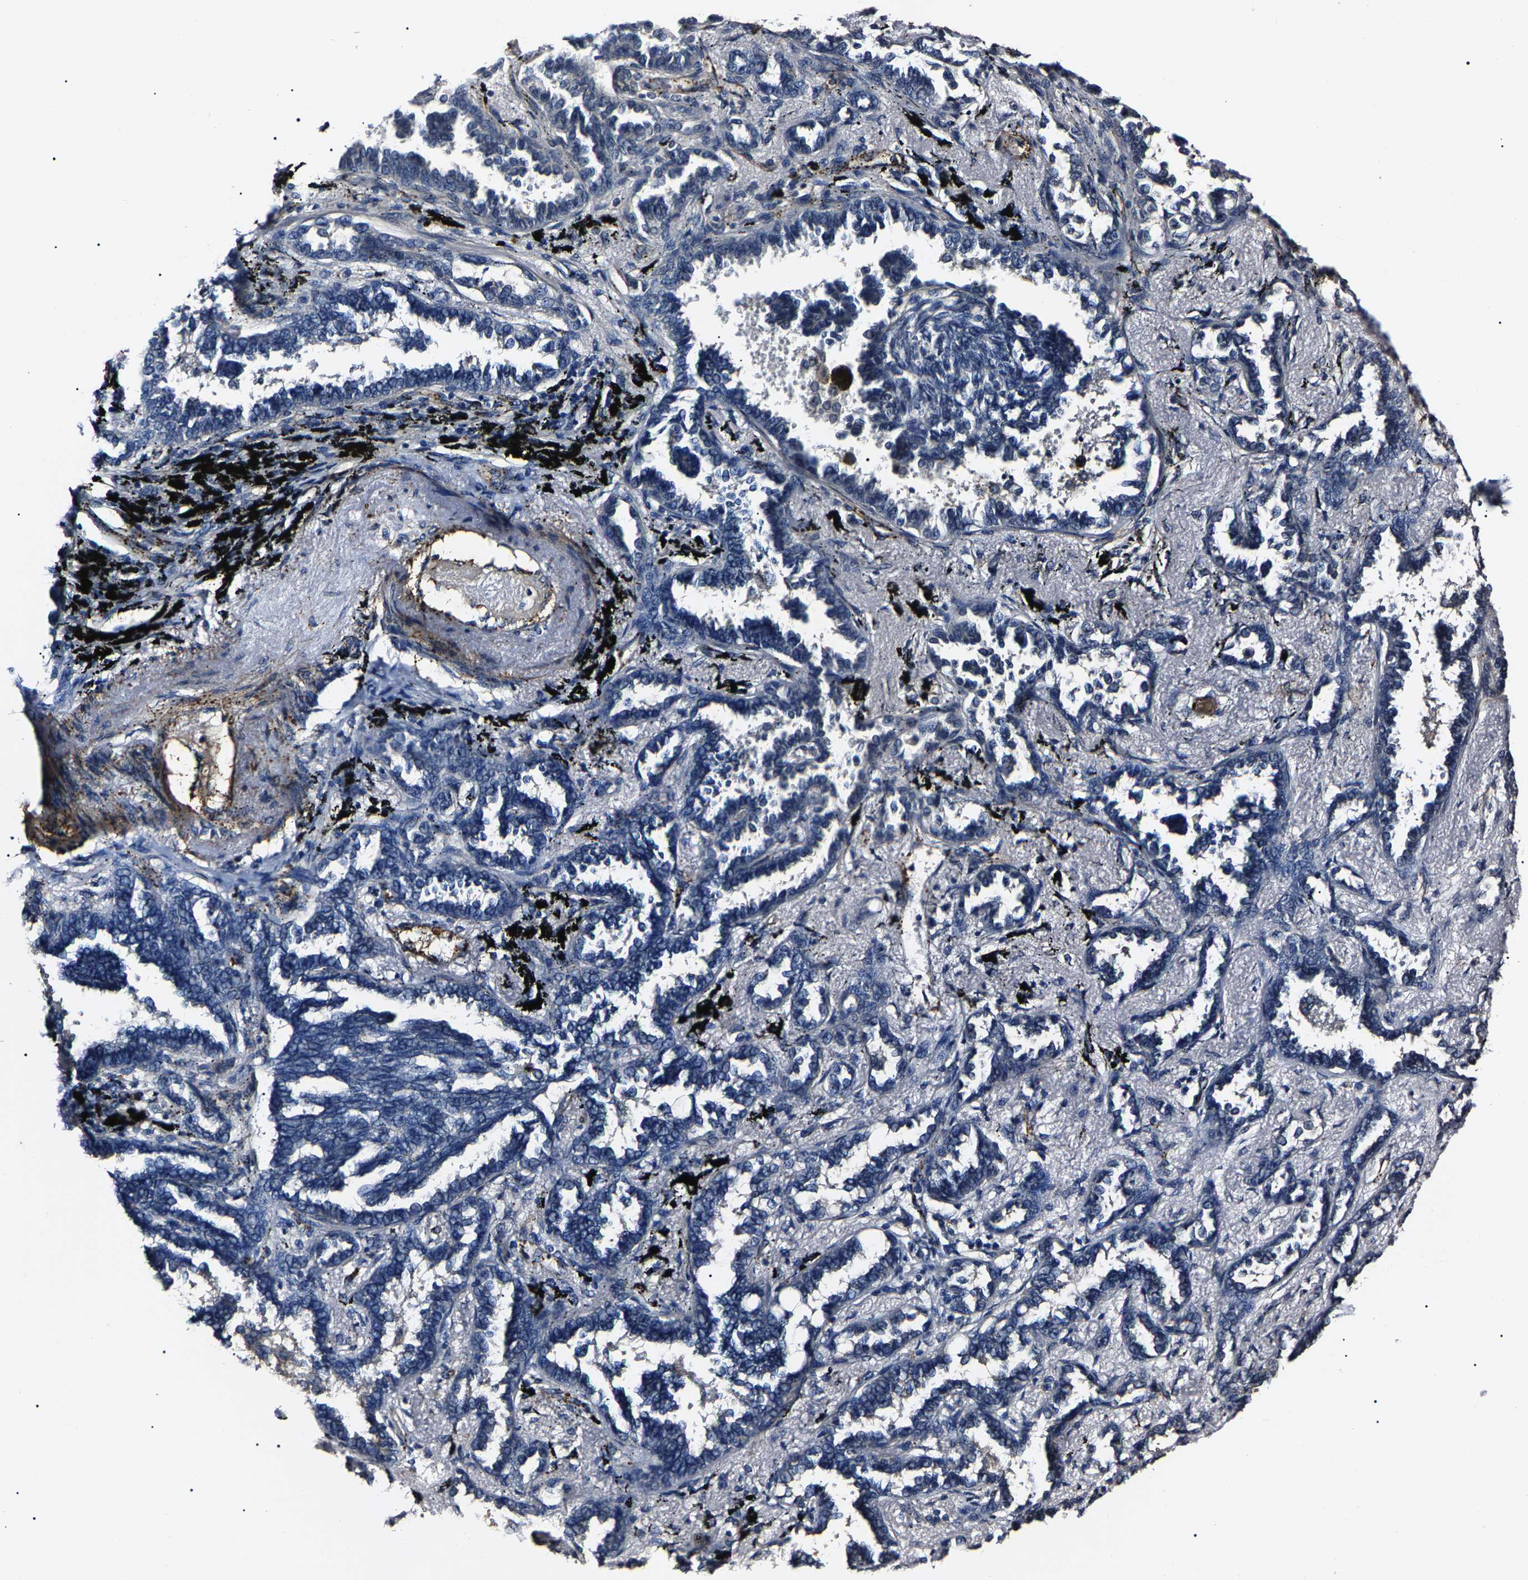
{"staining": {"intensity": "negative", "quantity": "none", "location": "none"}, "tissue": "lung cancer", "cell_type": "Tumor cells", "image_type": "cancer", "snomed": [{"axis": "morphology", "description": "Adenocarcinoma, NOS"}, {"axis": "topography", "description": "Lung"}], "caption": "There is no significant staining in tumor cells of lung cancer. The staining was performed using DAB to visualize the protein expression in brown, while the nuclei were stained in blue with hematoxylin (Magnification: 20x).", "gene": "KLHL42", "patient": {"sex": "male", "age": 59}}